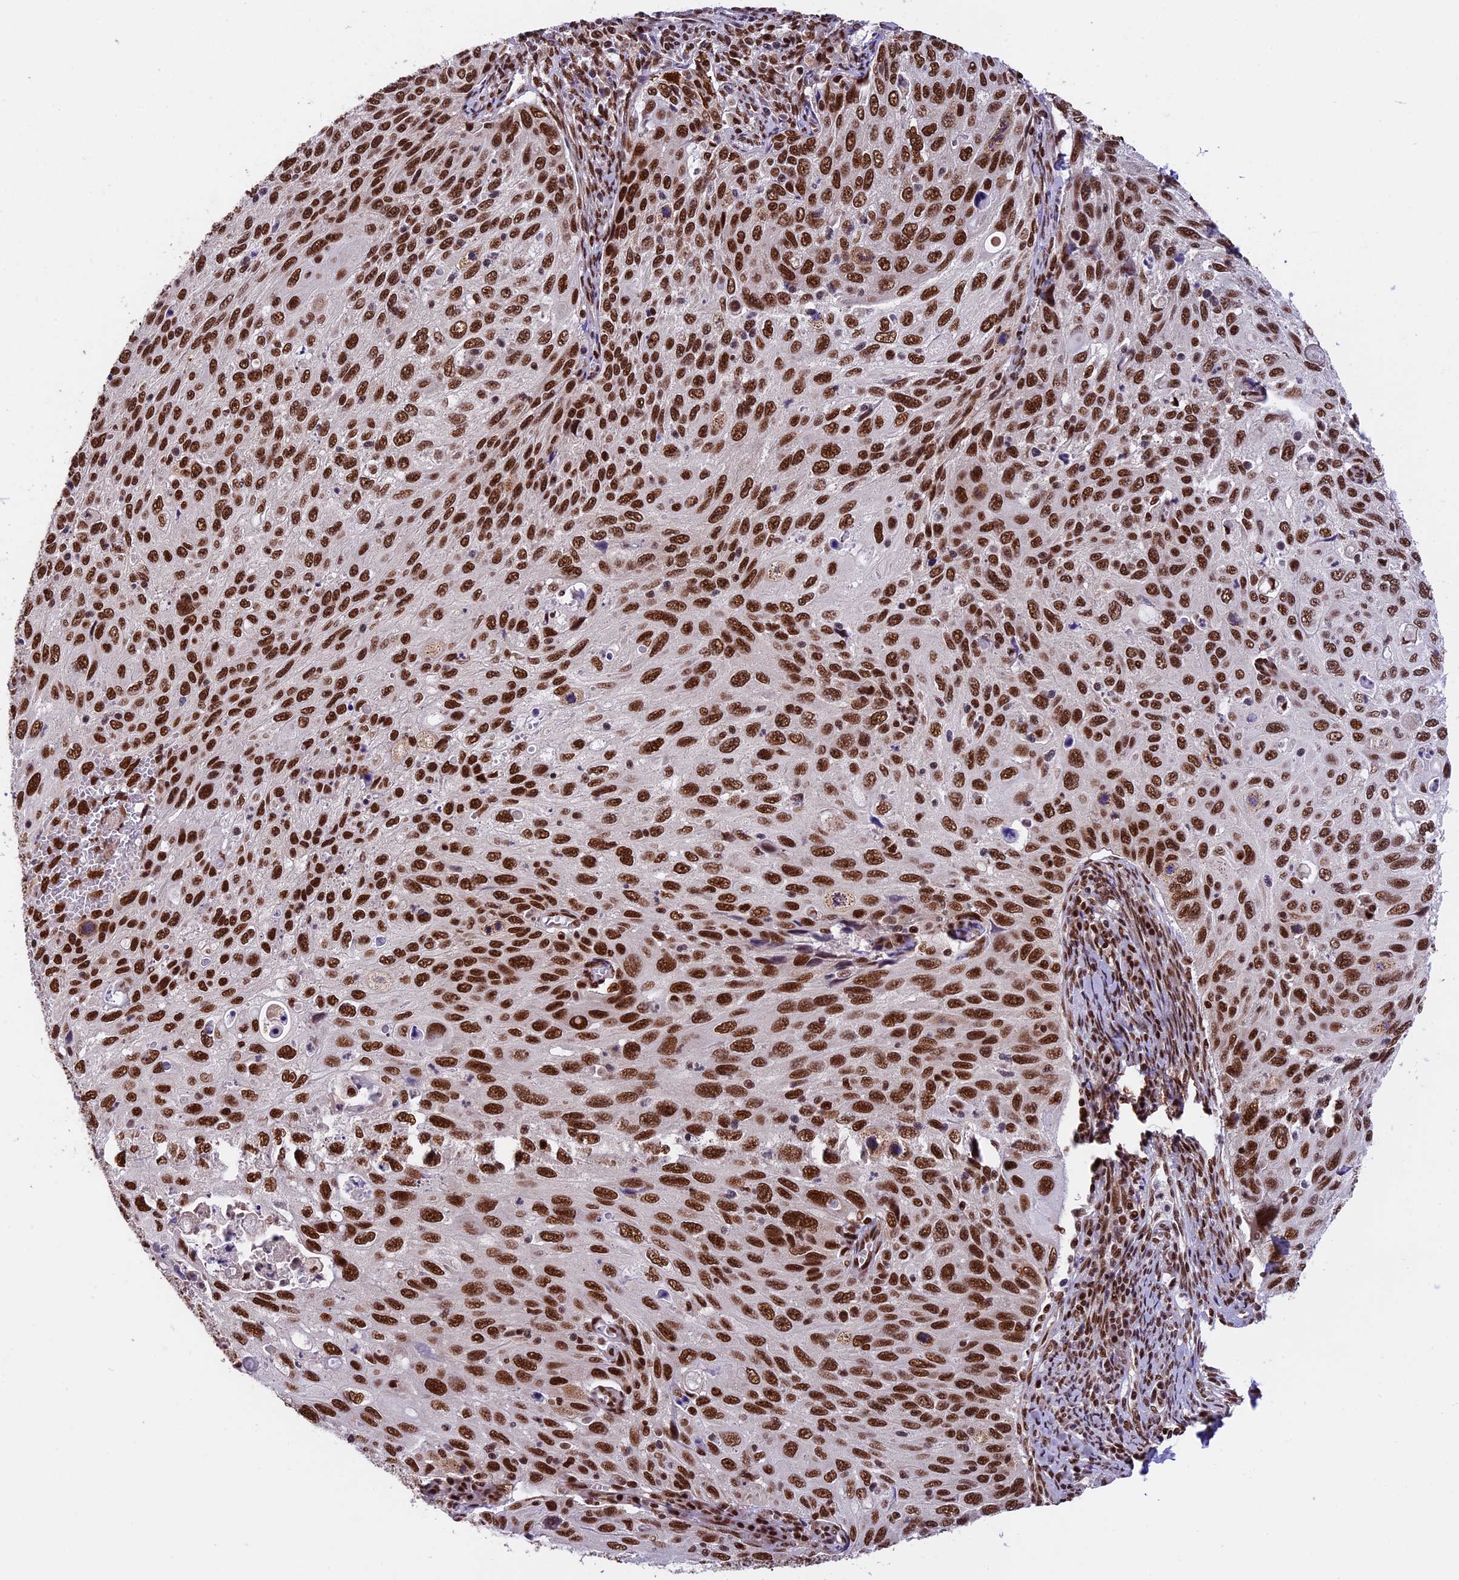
{"staining": {"intensity": "strong", "quantity": ">75%", "location": "nuclear"}, "tissue": "cervical cancer", "cell_type": "Tumor cells", "image_type": "cancer", "snomed": [{"axis": "morphology", "description": "Squamous cell carcinoma, NOS"}, {"axis": "topography", "description": "Cervix"}], "caption": "Cervical squamous cell carcinoma tissue demonstrates strong nuclear staining in about >75% of tumor cells, visualized by immunohistochemistry.", "gene": "RAMAC", "patient": {"sex": "female", "age": 70}}